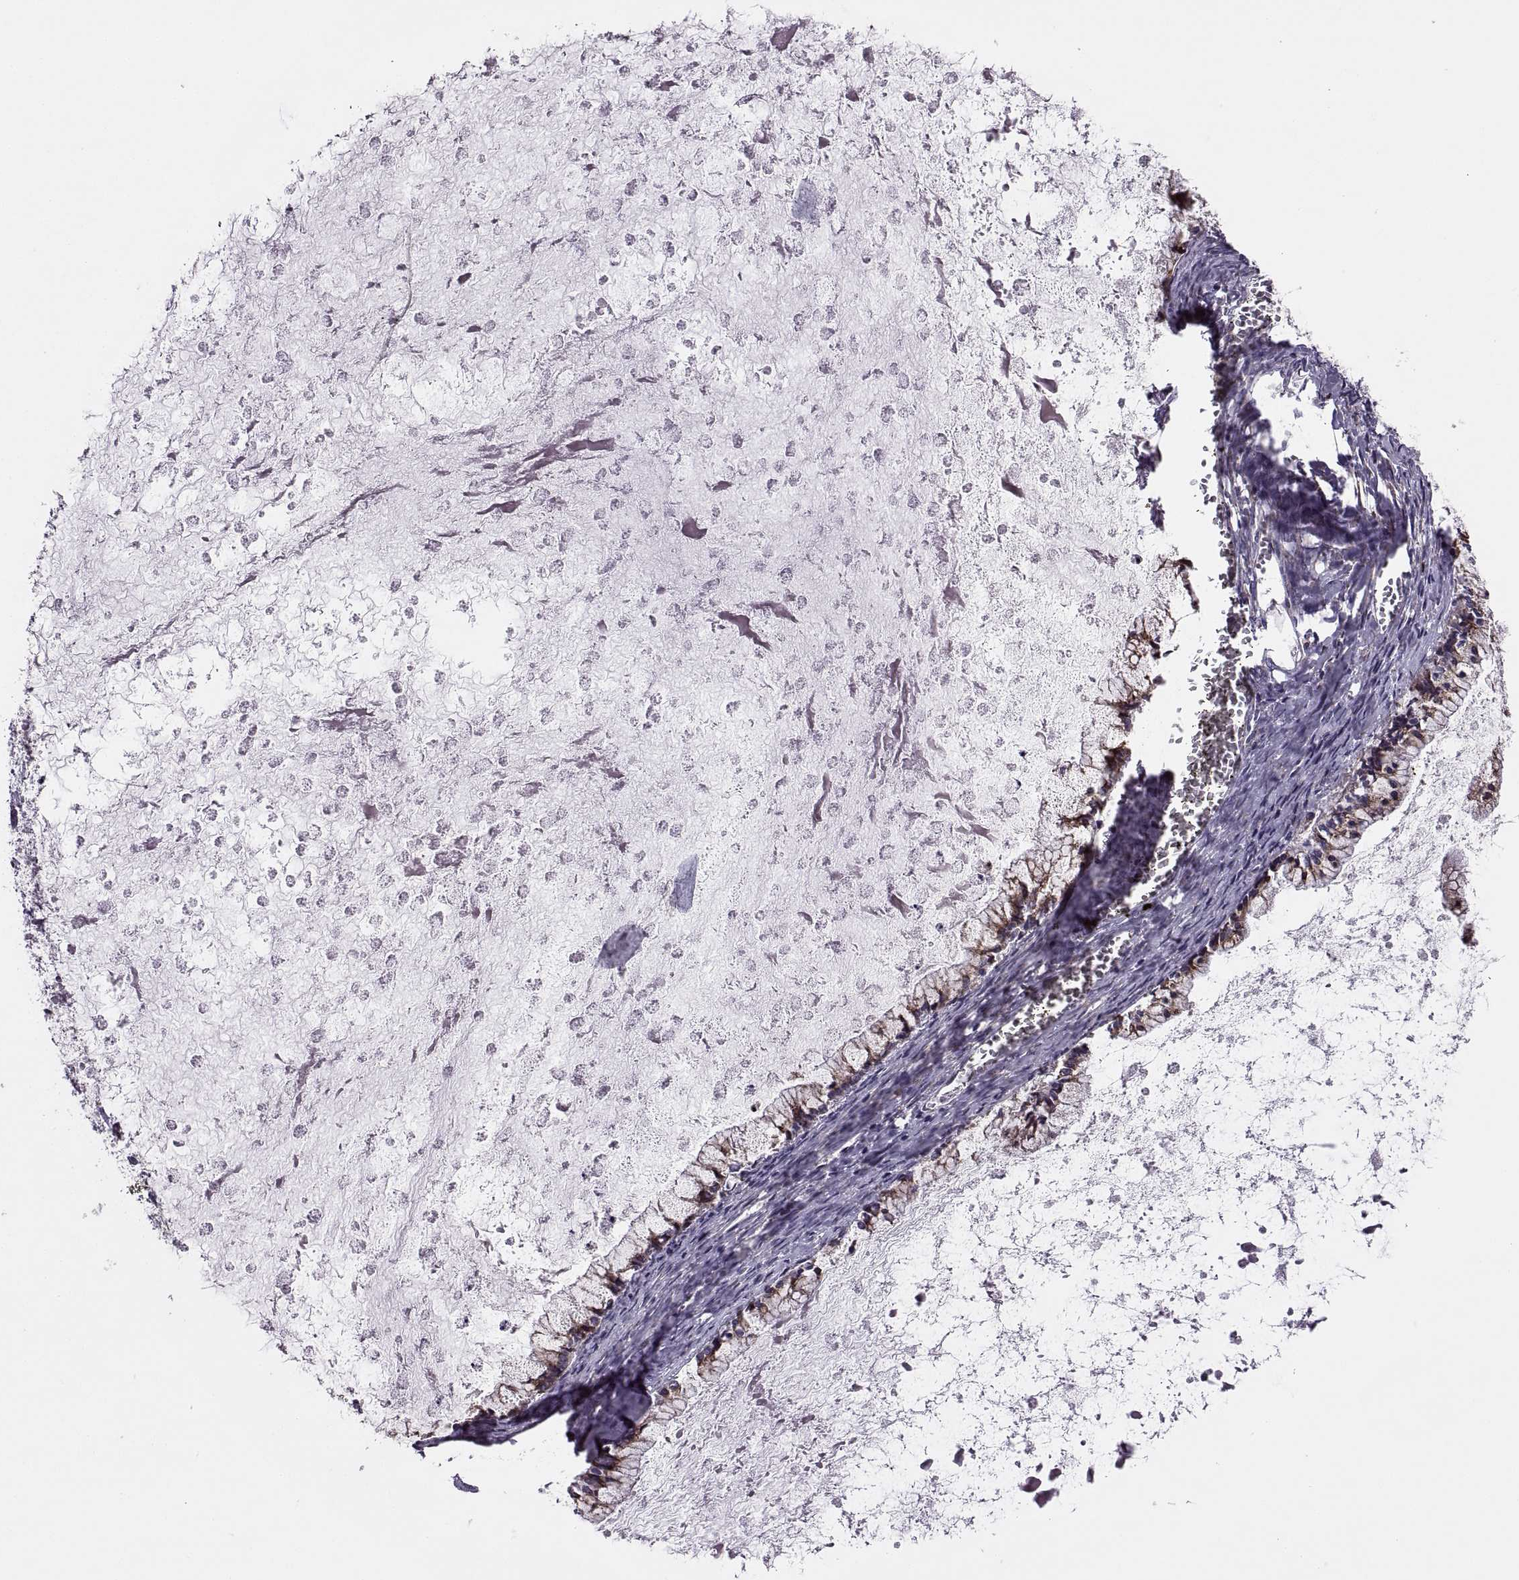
{"staining": {"intensity": "moderate", "quantity": "25%-75%", "location": "cytoplasmic/membranous"}, "tissue": "ovarian cancer", "cell_type": "Tumor cells", "image_type": "cancer", "snomed": [{"axis": "morphology", "description": "Cystadenocarcinoma, mucinous, NOS"}, {"axis": "topography", "description": "Ovary"}], "caption": "Protein staining of ovarian mucinous cystadenocarcinoma tissue displays moderate cytoplasmic/membranous positivity in approximately 25%-75% of tumor cells. (brown staining indicates protein expression, while blue staining denotes nuclei).", "gene": "LETM2", "patient": {"sex": "female", "age": 67}}